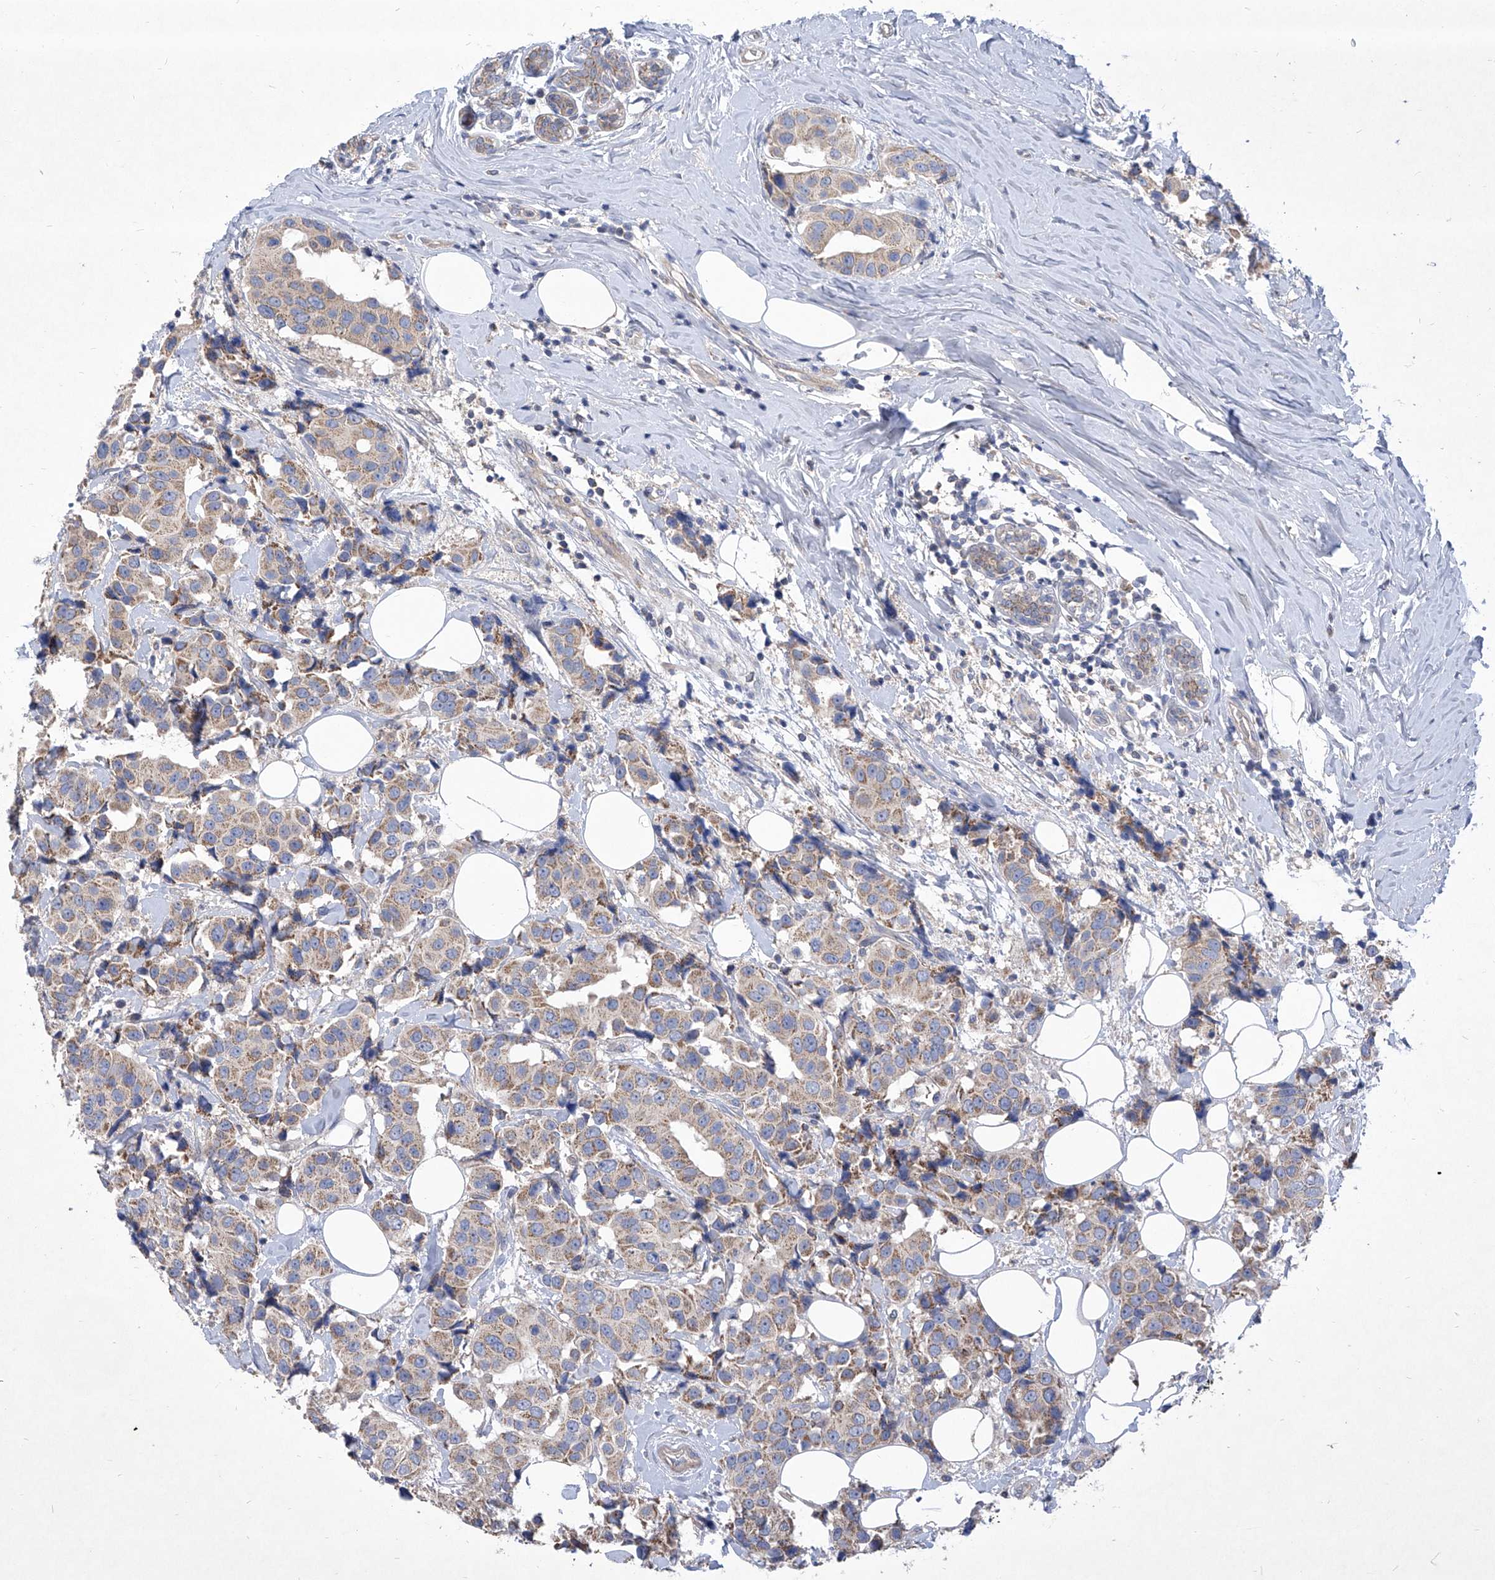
{"staining": {"intensity": "weak", "quantity": ">75%", "location": "cytoplasmic/membranous"}, "tissue": "breast cancer", "cell_type": "Tumor cells", "image_type": "cancer", "snomed": [{"axis": "morphology", "description": "Normal tissue, NOS"}, {"axis": "morphology", "description": "Duct carcinoma"}, {"axis": "topography", "description": "Breast"}], "caption": "Breast cancer was stained to show a protein in brown. There is low levels of weak cytoplasmic/membranous expression in about >75% of tumor cells.", "gene": "COQ3", "patient": {"sex": "female", "age": 39}}